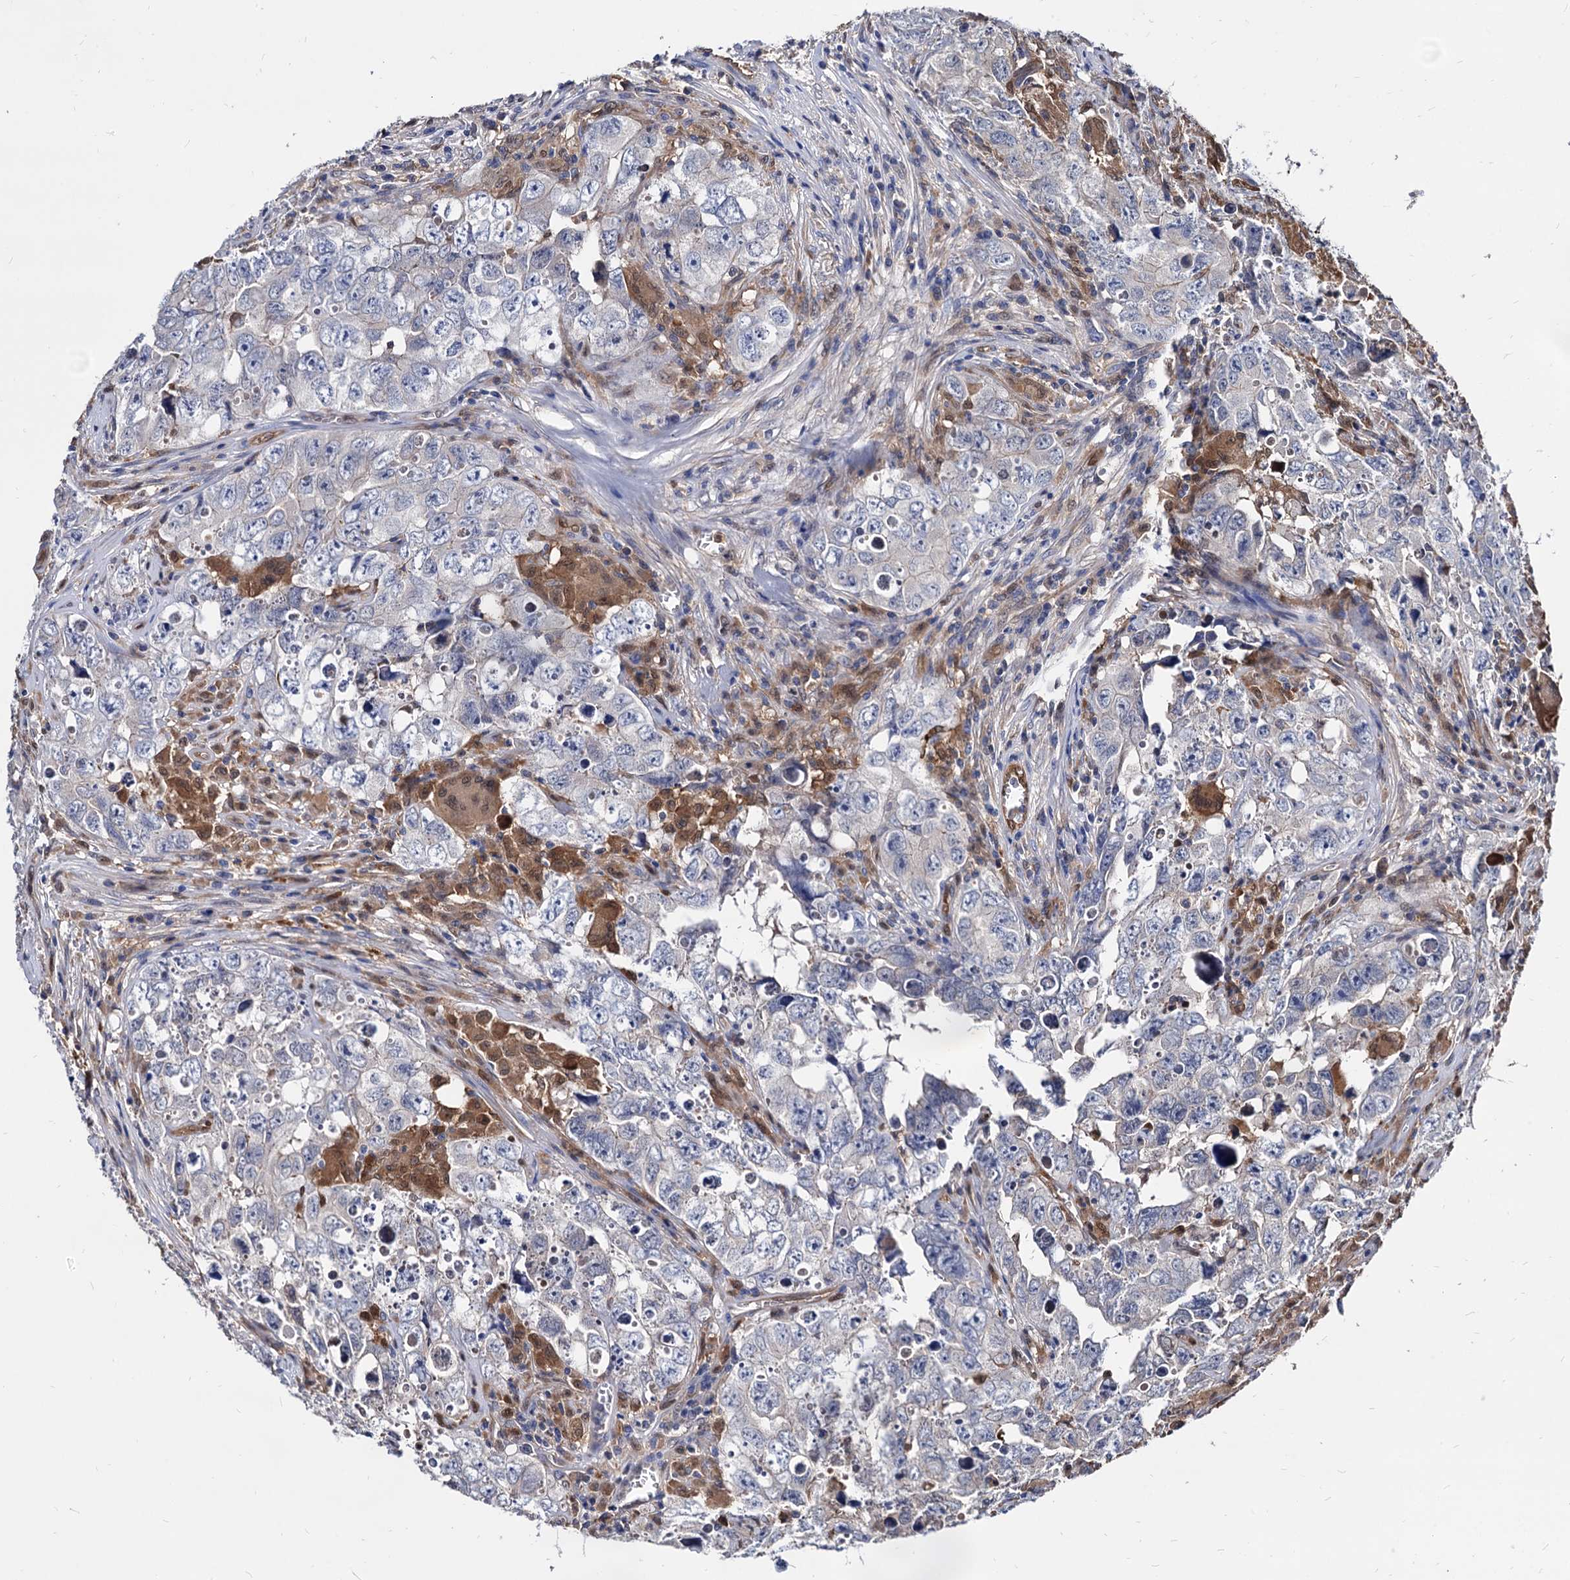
{"staining": {"intensity": "negative", "quantity": "none", "location": "none"}, "tissue": "testis cancer", "cell_type": "Tumor cells", "image_type": "cancer", "snomed": [{"axis": "morphology", "description": "Seminoma, NOS"}, {"axis": "morphology", "description": "Carcinoma, Embryonal, NOS"}, {"axis": "topography", "description": "Testis"}], "caption": "The immunohistochemistry photomicrograph has no significant expression in tumor cells of testis cancer (seminoma) tissue.", "gene": "CPPED1", "patient": {"sex": "male", "age": 43}}